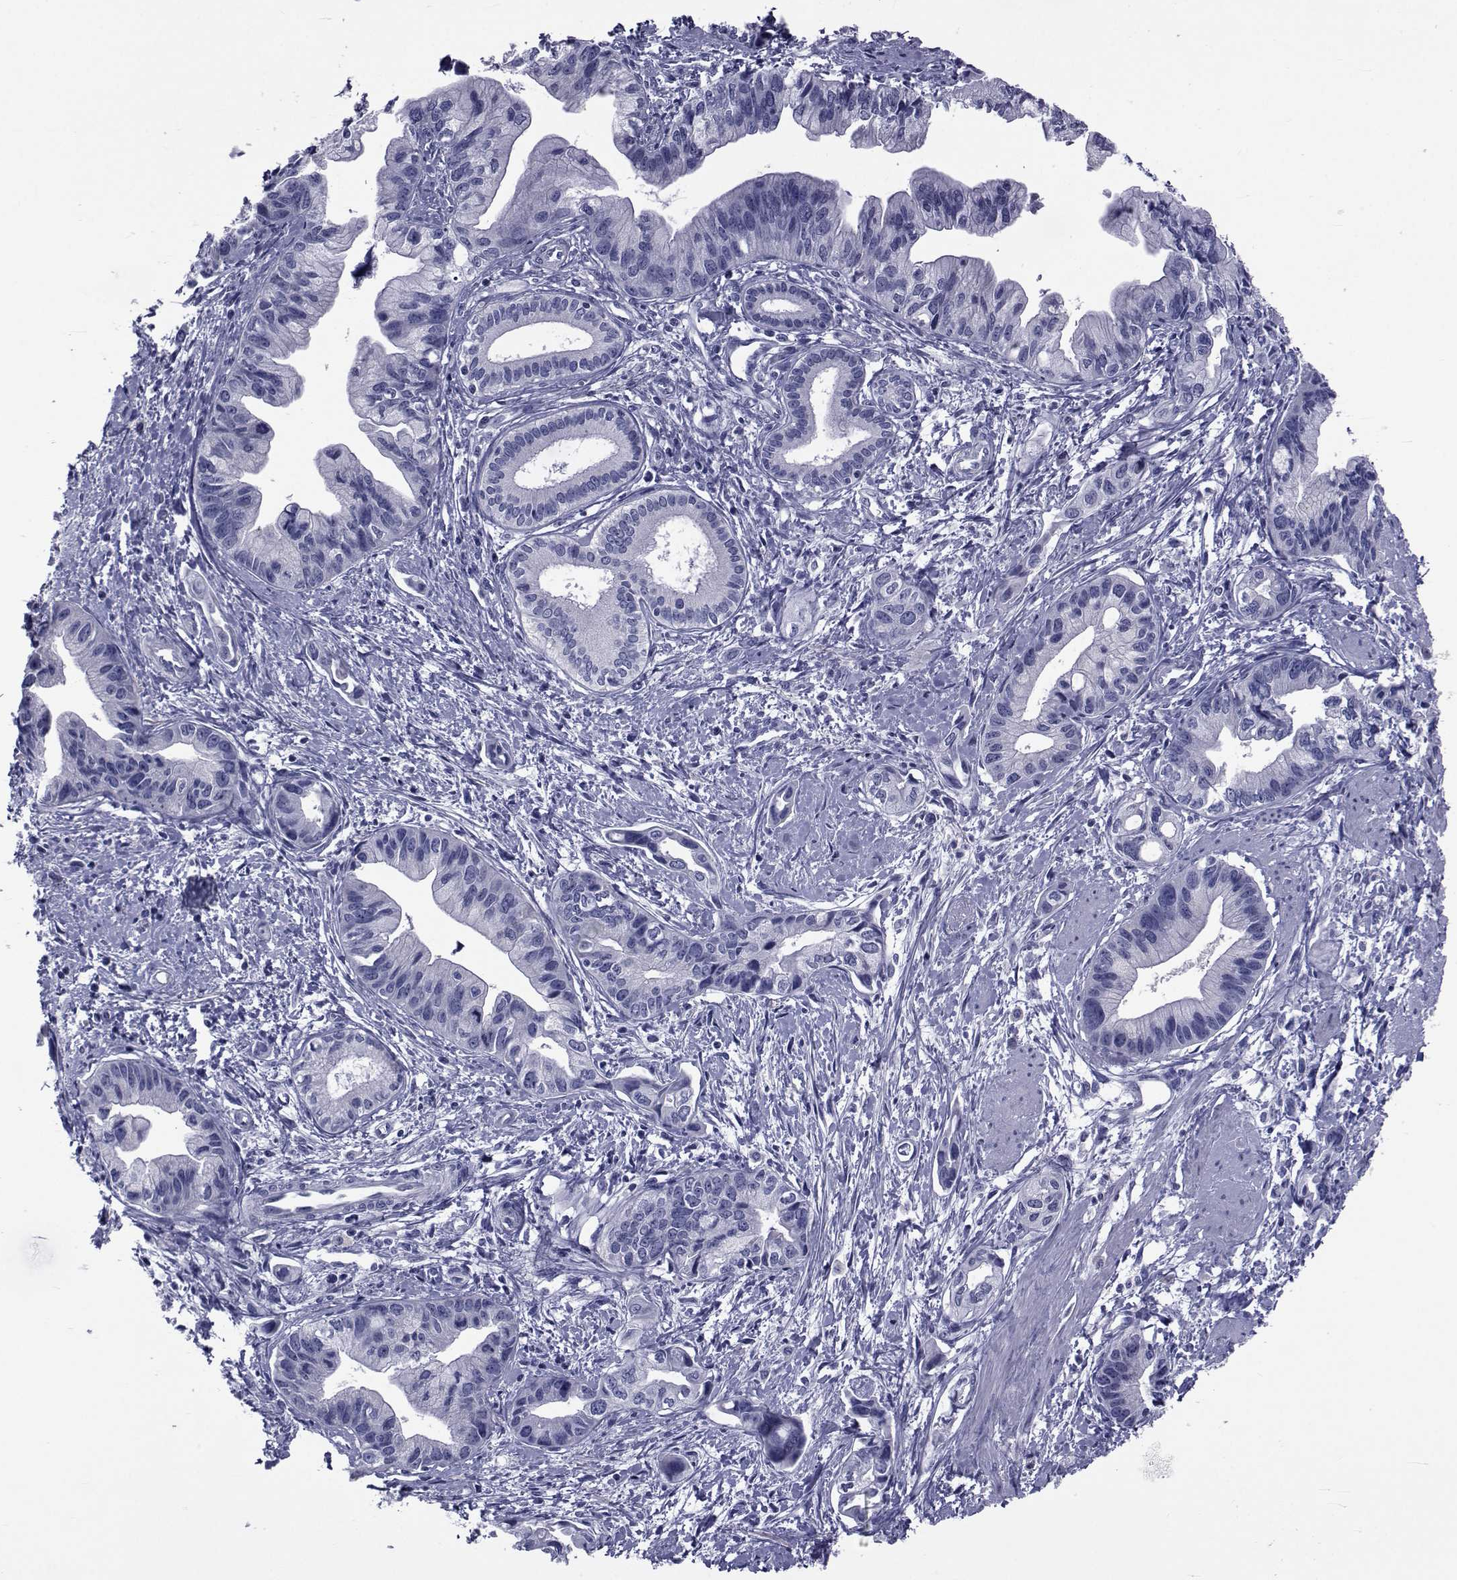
{"staining": {"intensity": "negative", "quantity": "none", "location": "none"}, "tissue": "pancreatic cancer", "cell_type": "Tumor cells", "image_type": "cancer", "snomed": [{"axis": "morphology", "description": "Adenocarcinoma, NOS"}, {"axis": "topography", "description": "Pancreas"}], "caption": "IHC photomicrograph of neoplastic tissue: pancreatic adenocarcinoma stained with DAB (3,3'-diaminobenzidine) demonstrates no significant protein positivity in tumor cells.", "gene": "GKAP1", "patient": {"sex": "female", "age": 61}}